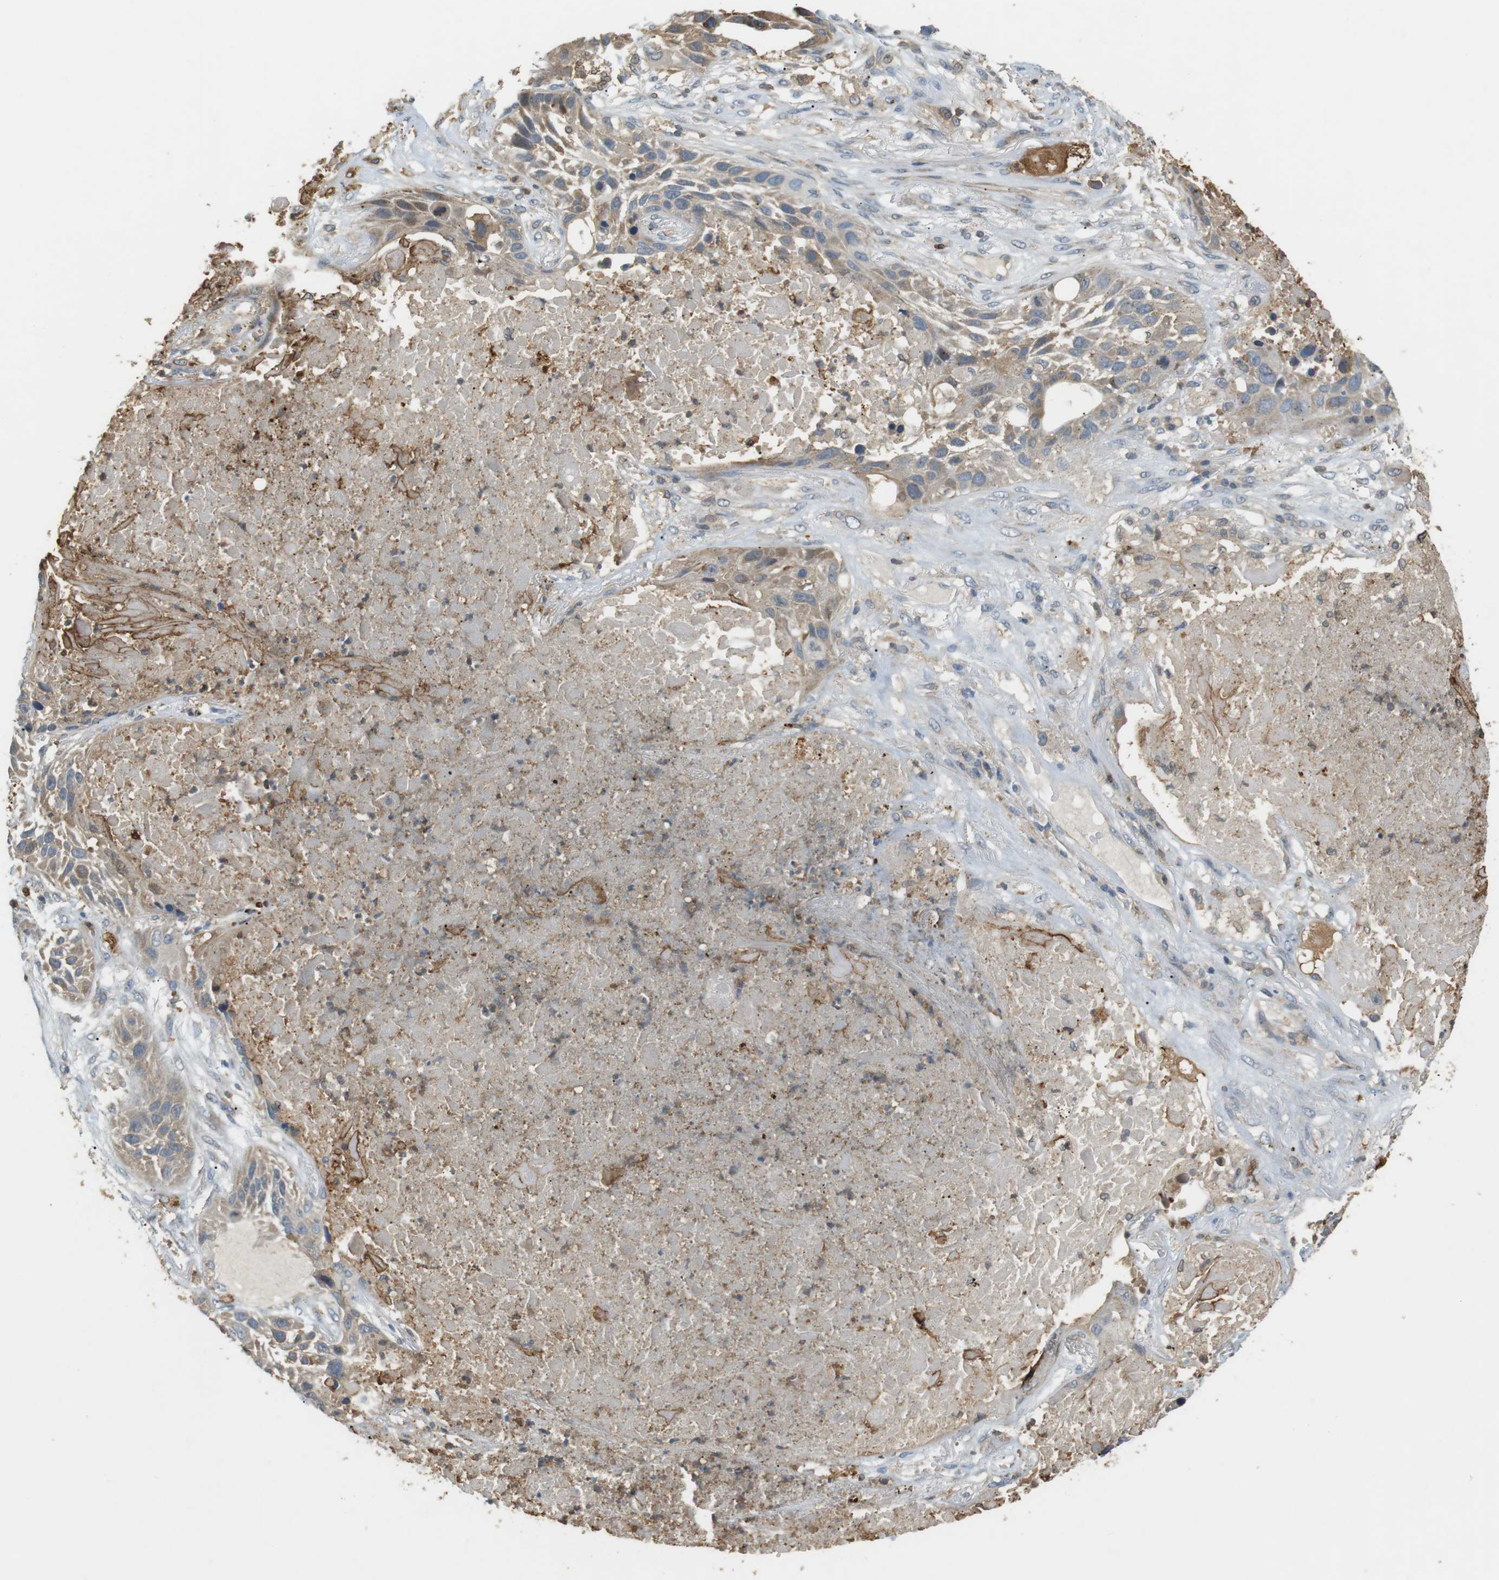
{"staining": {"intensity": "weak", "quantity": "25%-75%", "location": "cytoplasmic/membranous"}, "tissue": "lung cancer", "cell_type": "Tumor cells", "image_type": "cancer", "snomed": [{"axis": "morphology", "description": "Squamous cell carcinoma, NOS"}, {"axis": "topography", "description": "Lung"}], "caption": "About 25%-75% of tumor cells in human squamous cell carcinoma (lung) display weak cytoplasmic/membranous protein staining as visualized by brown immunohistochemical staining.", "gene": "P2RY1", "patient": {"sex": "male", "age": 57}}